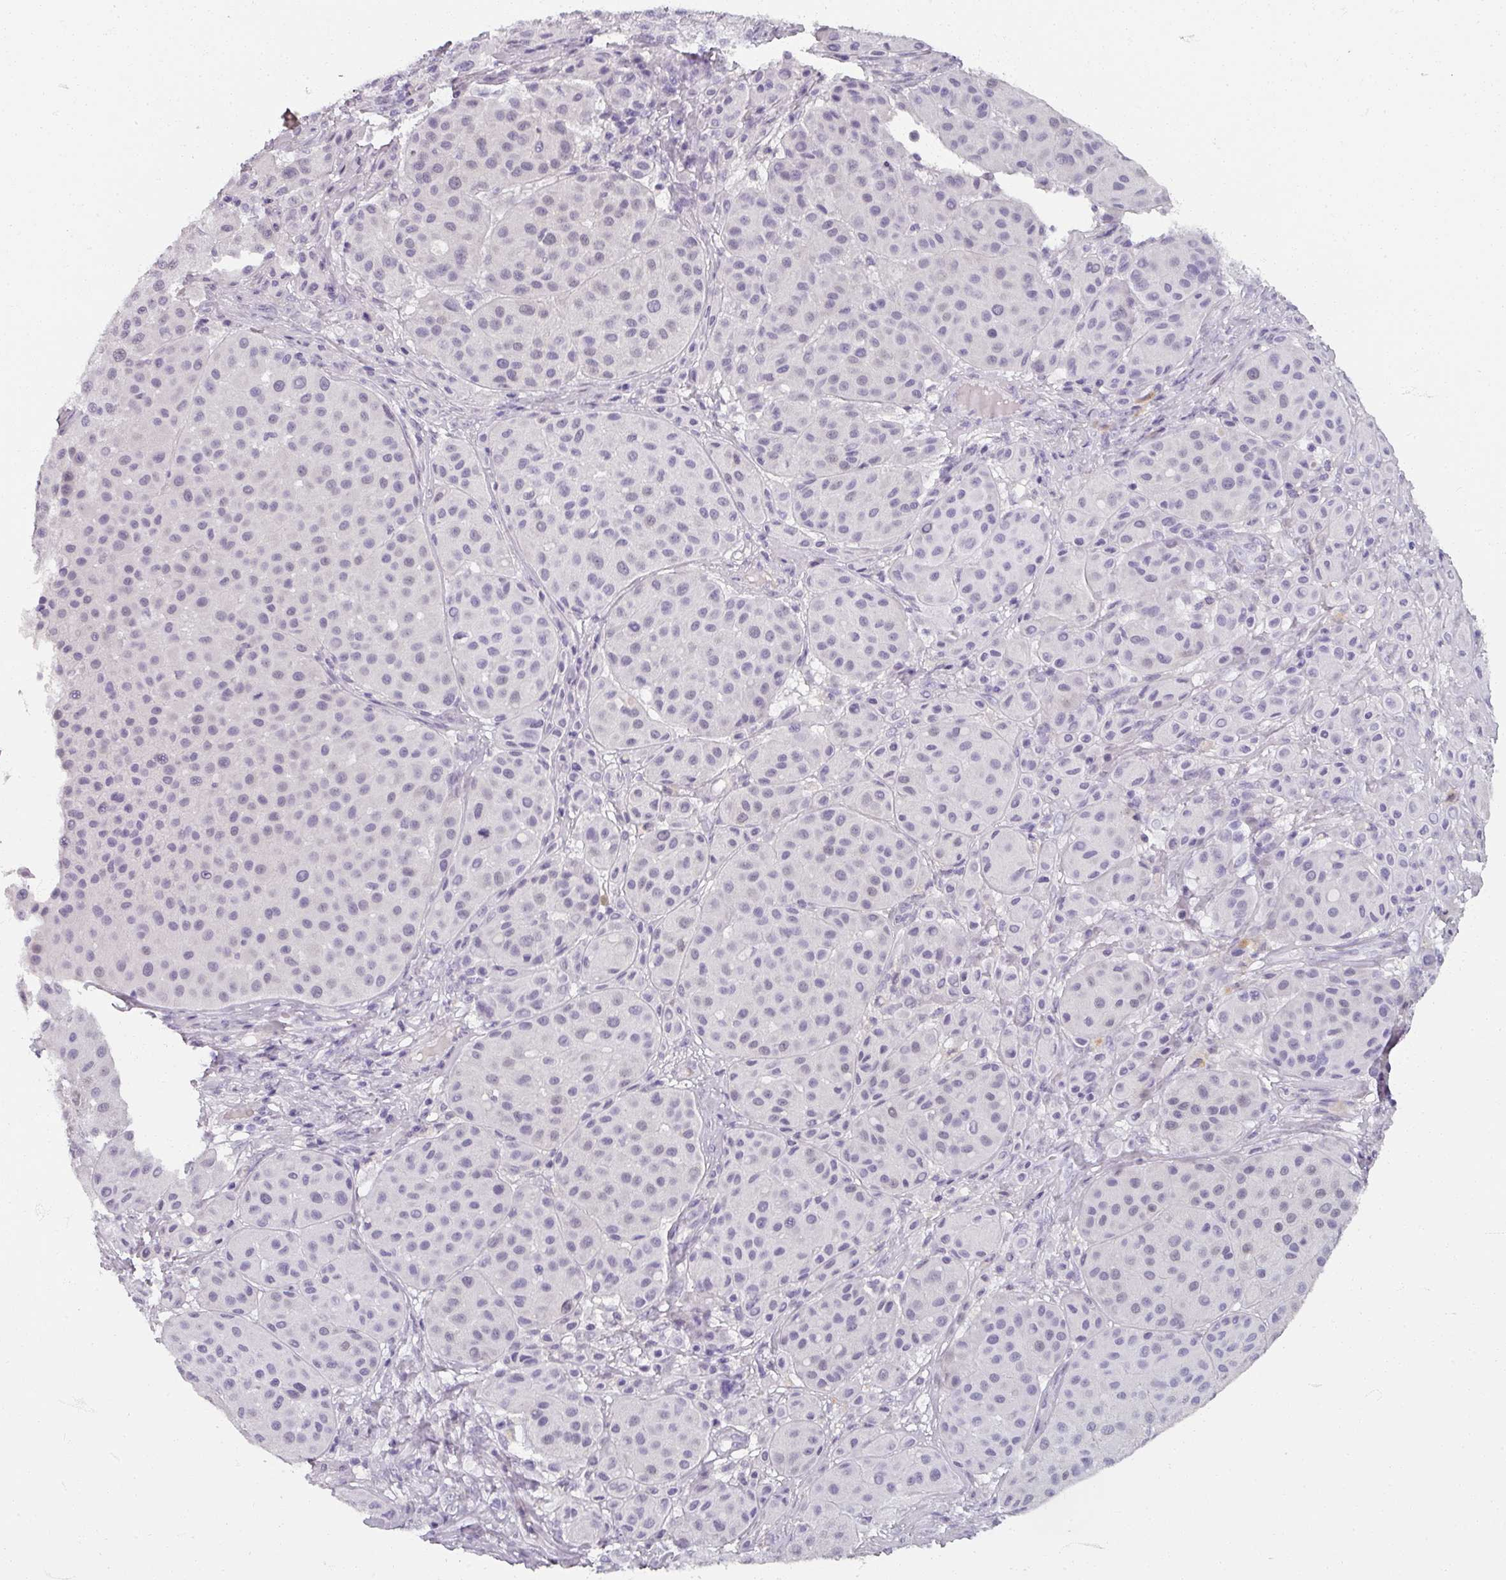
{"staining": {"intensity": "negative", "quantity": "none", "location": "none"}, "tissue": "melanoma", "cell_type": "Tumor cells", "image_type": "cancer", "snomed": [{"axis": "morphology", "description": "Malignant melanoma, Metastatic site"}, {"axis": "topography", "description": "Smooth muscle"}], "caption": "IHC micrograph of neoplastic tissue: human malignant melanoma (metastatic site) stained with DAB reveals no significant protein staining in tumor cells. (IHC, brightfield microscopy, high magnification).", "gene": "REG3G", "patient": {"sex": "male", "age": 41}}